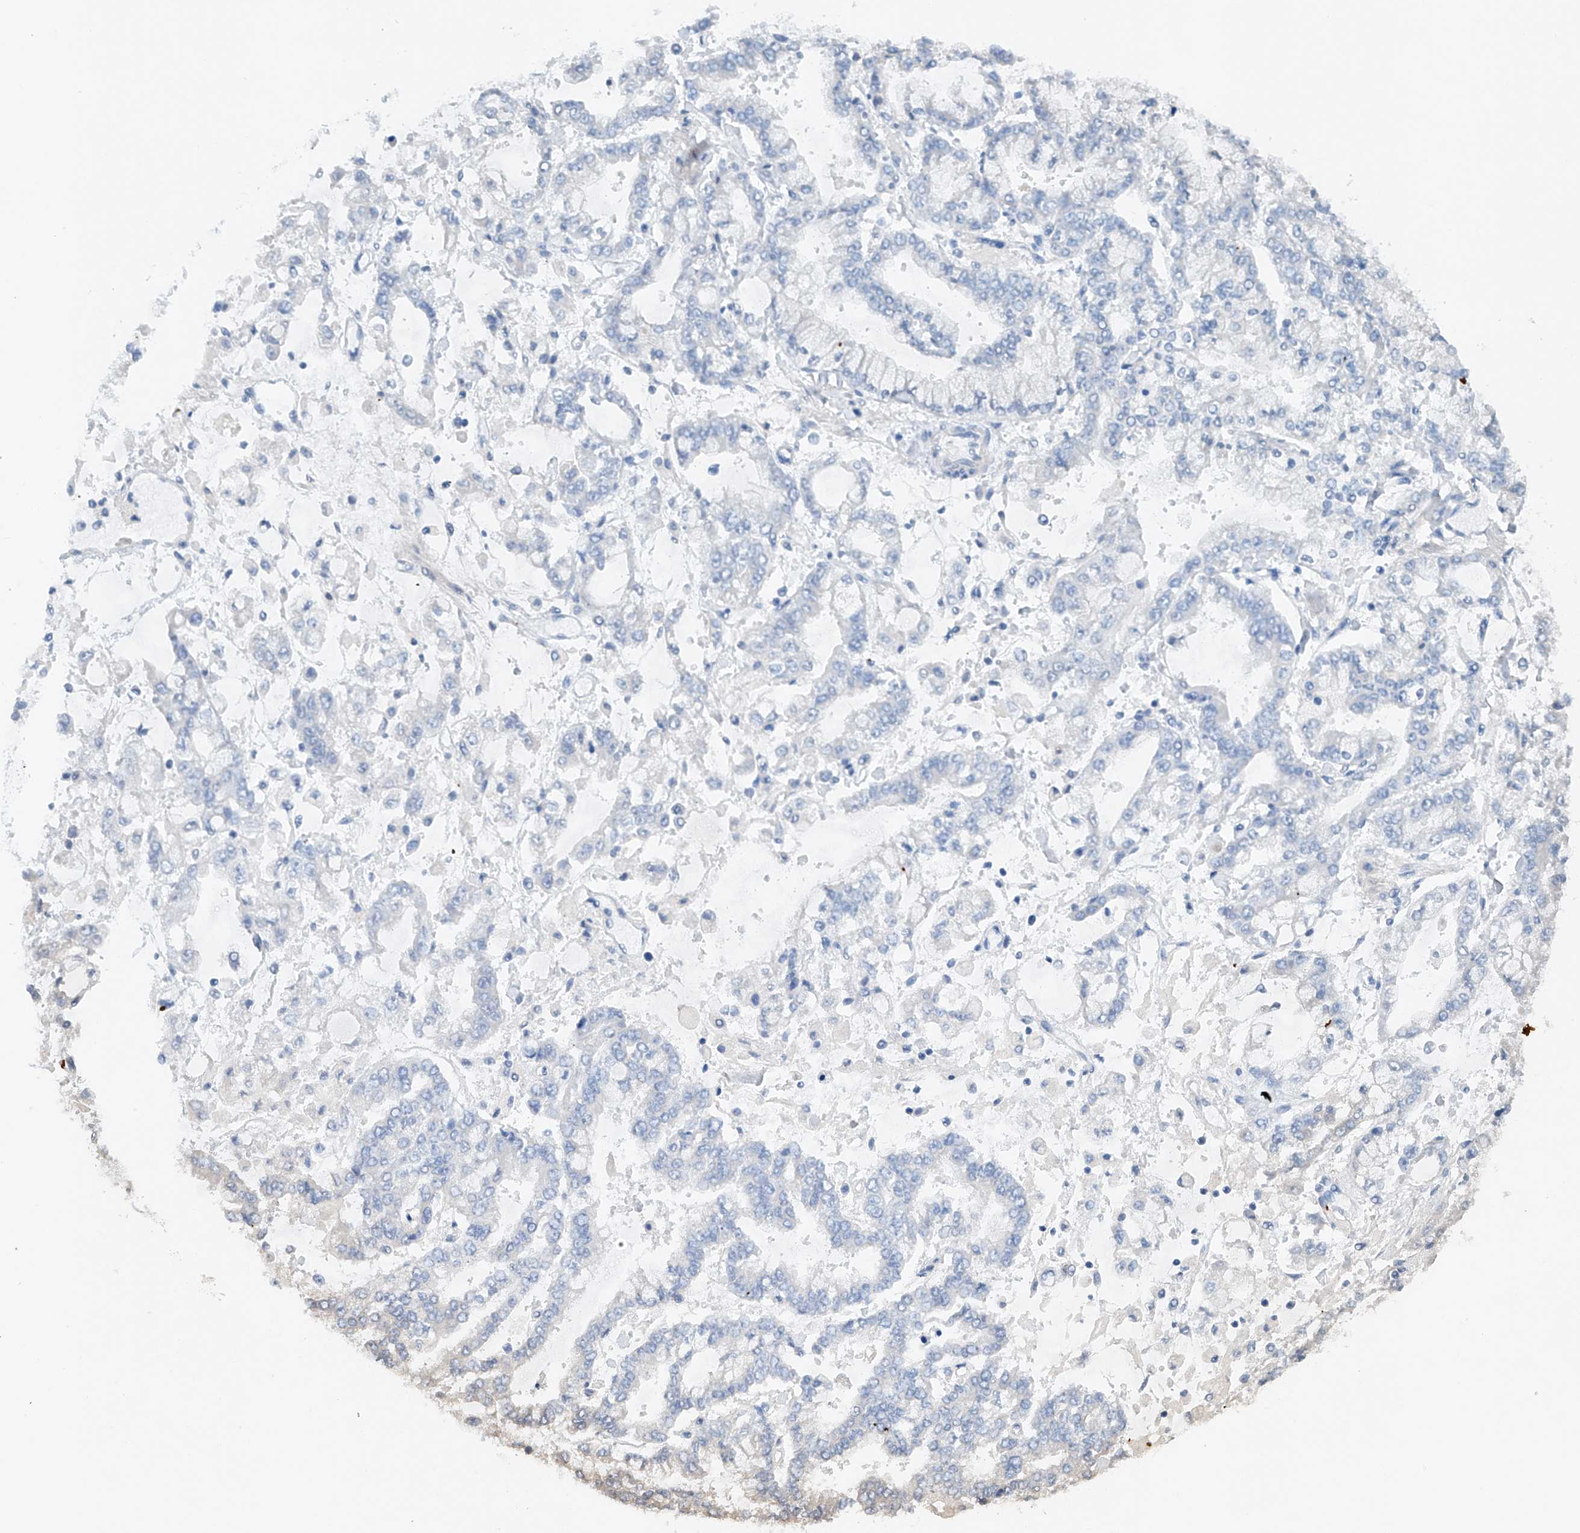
{"staining": {"intensity": "negative", "quantity": "none", "location": "none"}, "tissue": "stomach cancer", "cell_type": "Tumor cells", "image_type": "cancer", "snomed": [{"axis": "morphology", "description": "Normal tissue, NOS"}, {"axis": "morphology", "description": "Adenocarcinoma, NOS"}, {"axis": "topography", "description": "Stomach, upper"}, {"axis": "topography", "description": "Stomach"}], "caption": "Immunohistochemical staining of human stomach cancer exhibits no significant expression in tumor cells.", "gene": "CEP85L", "patient": {"sex": "male", "age": 76}}